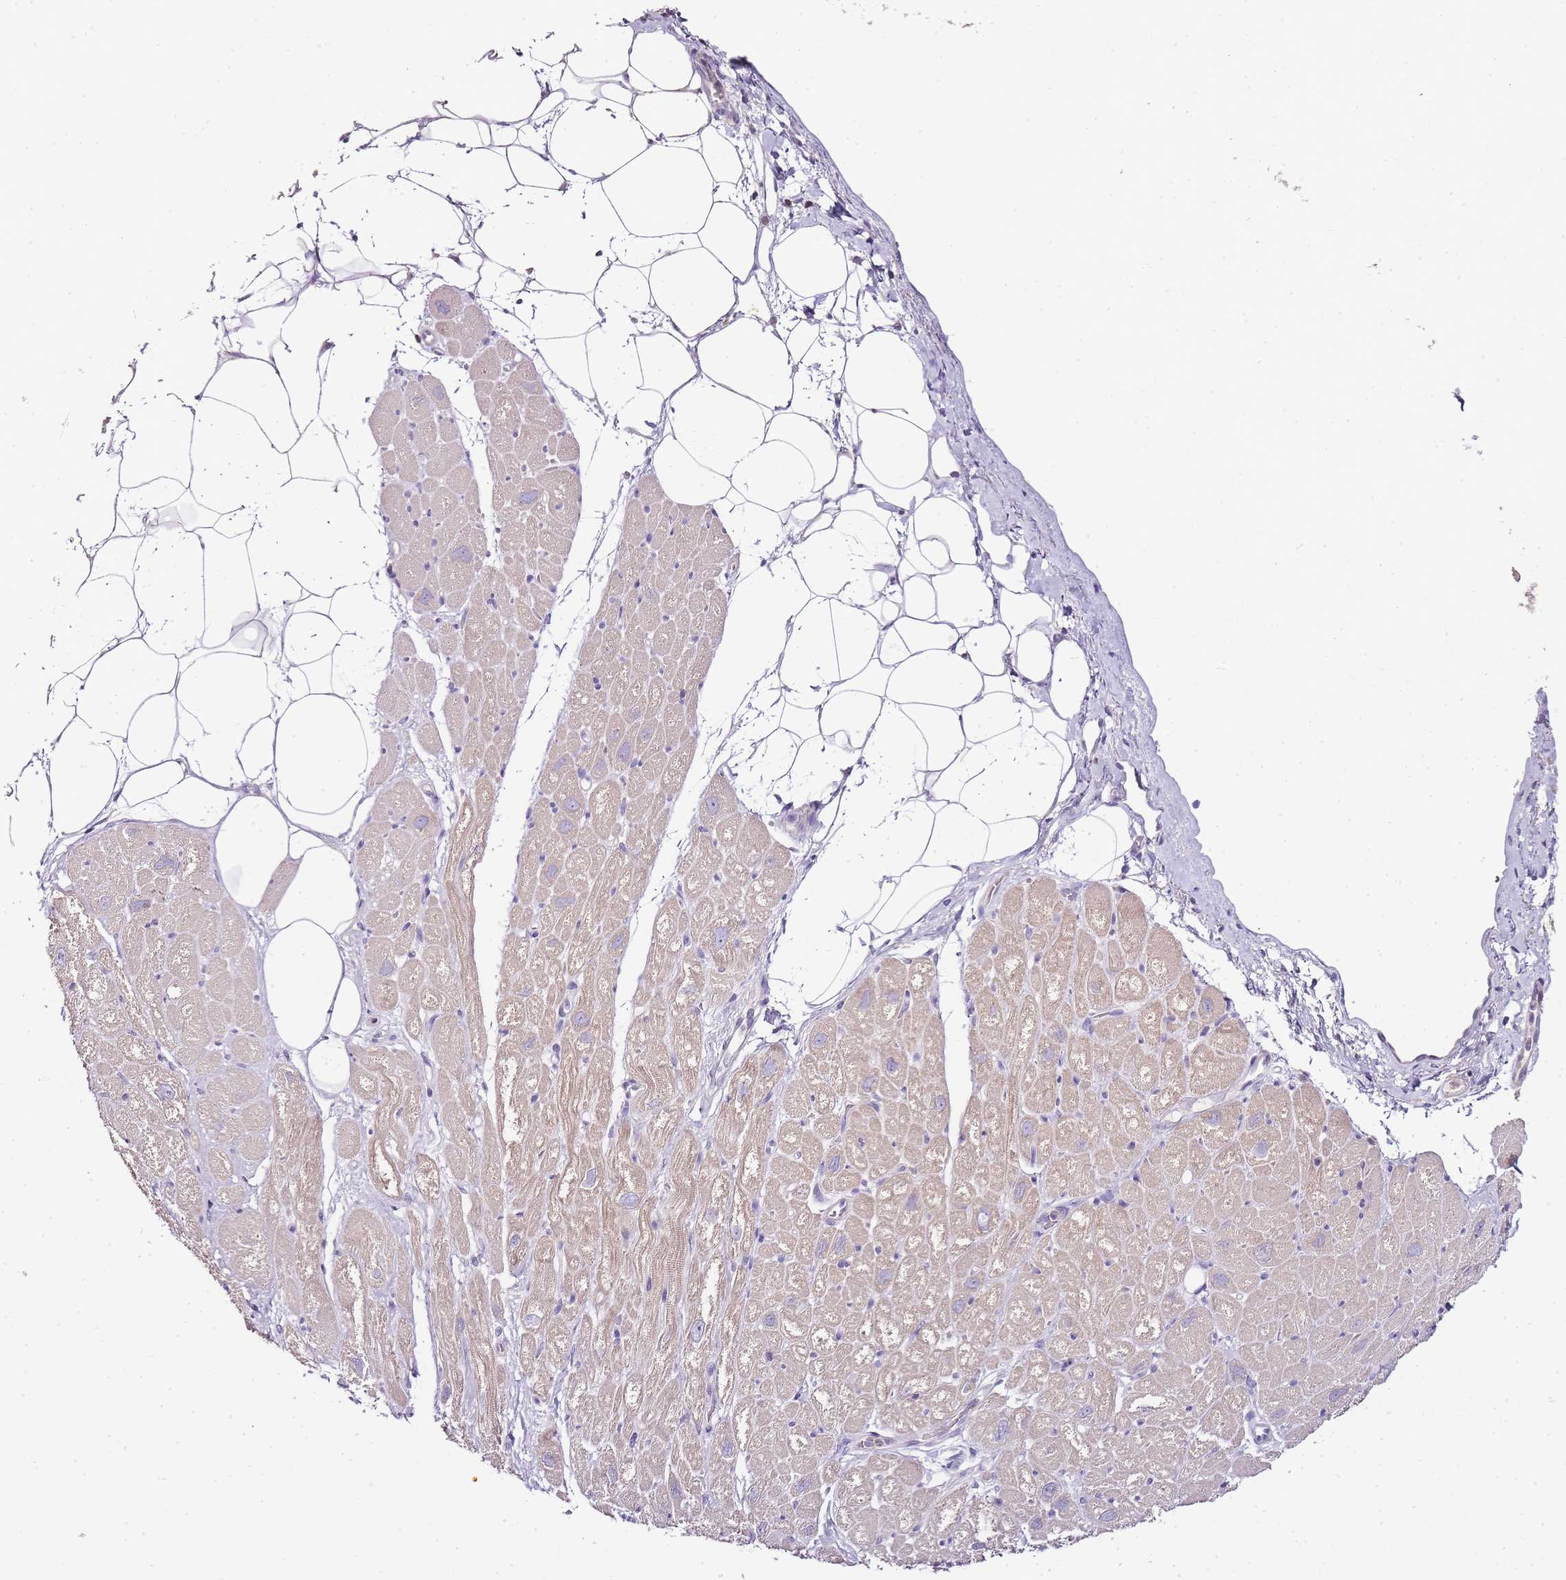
{"staining": {"intensity": "weak", "quantity": "<25%", "location": "cytoplasmic/membranous"}, "tissue": "heart muscle", "cell_type": "Cardiomyocytes", "image_type": "normal", "snomed": [{"axis": "morphology", "description": "Normal tissue, NOS"}, {"axis": "topography", "description": "Heart"}], "caption": "Immunohistochemistry (IHC) of benign heart muscle shows no positivity in cardiomyocytes. (Immunohistochemistry (IHC), brightfield microscopy, high magnification).", "gene": "ZBP1", "patient": {"sex": "male", "age": 50}}